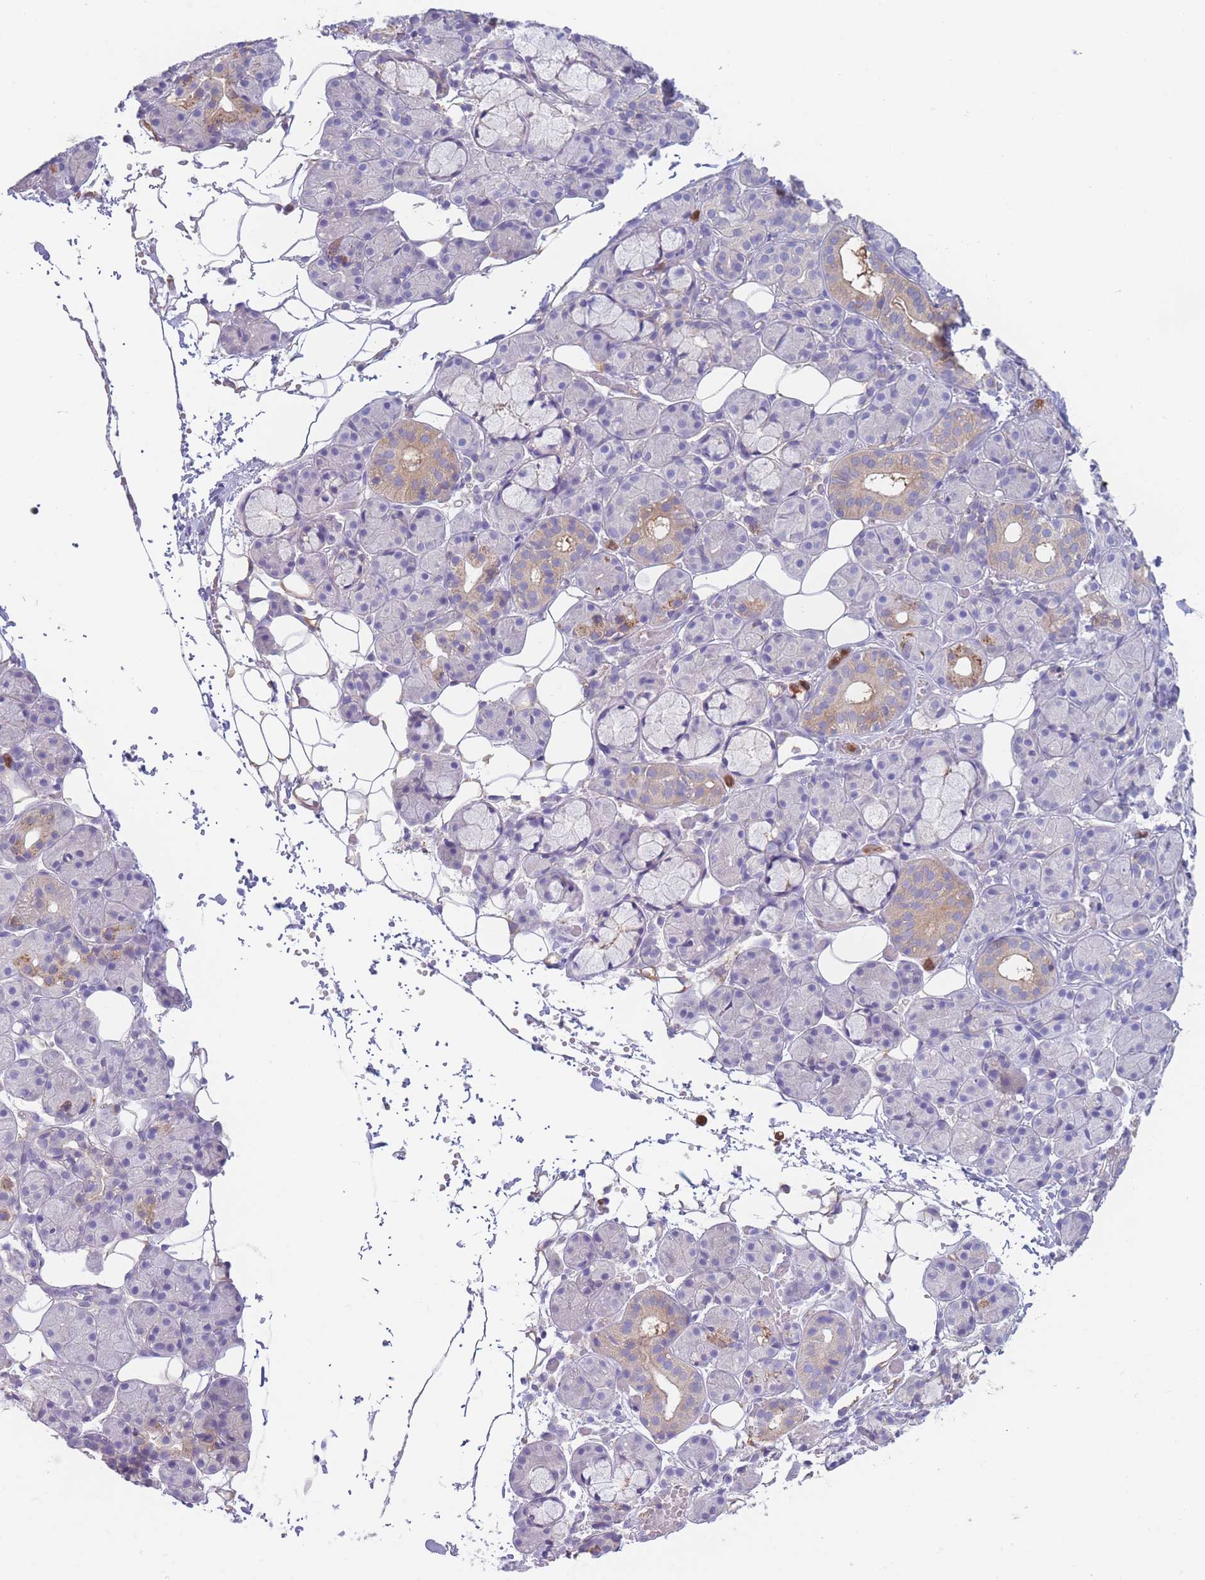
{"staining": {"intensity": "moderate", "quantity": "<25%", "location": "cytoplasmic/membranous"}, "tissue": "salivary gland", "cell_type": "Glandular cells", "image_type": "normal", "snomed": [{"axis": "morphology", "description": "Normal tissue, NOS"}, {"axis": "topography", "description": "Salivary gland"}], "caption": "Protein expression by immunohistochemistry (IHC) reveals moderate cytoplasmic/membranous positivity in approximately <25% of glandular cells in benign salivary gland. Using DAB (3,3'-diaminobenzidine) (brown) and hematoxylin (blue) stains, captured at high magnification using brightfield microscopy.", "gene": "ST3GAL4", "patient": {"sex": "male", "age": 63}}